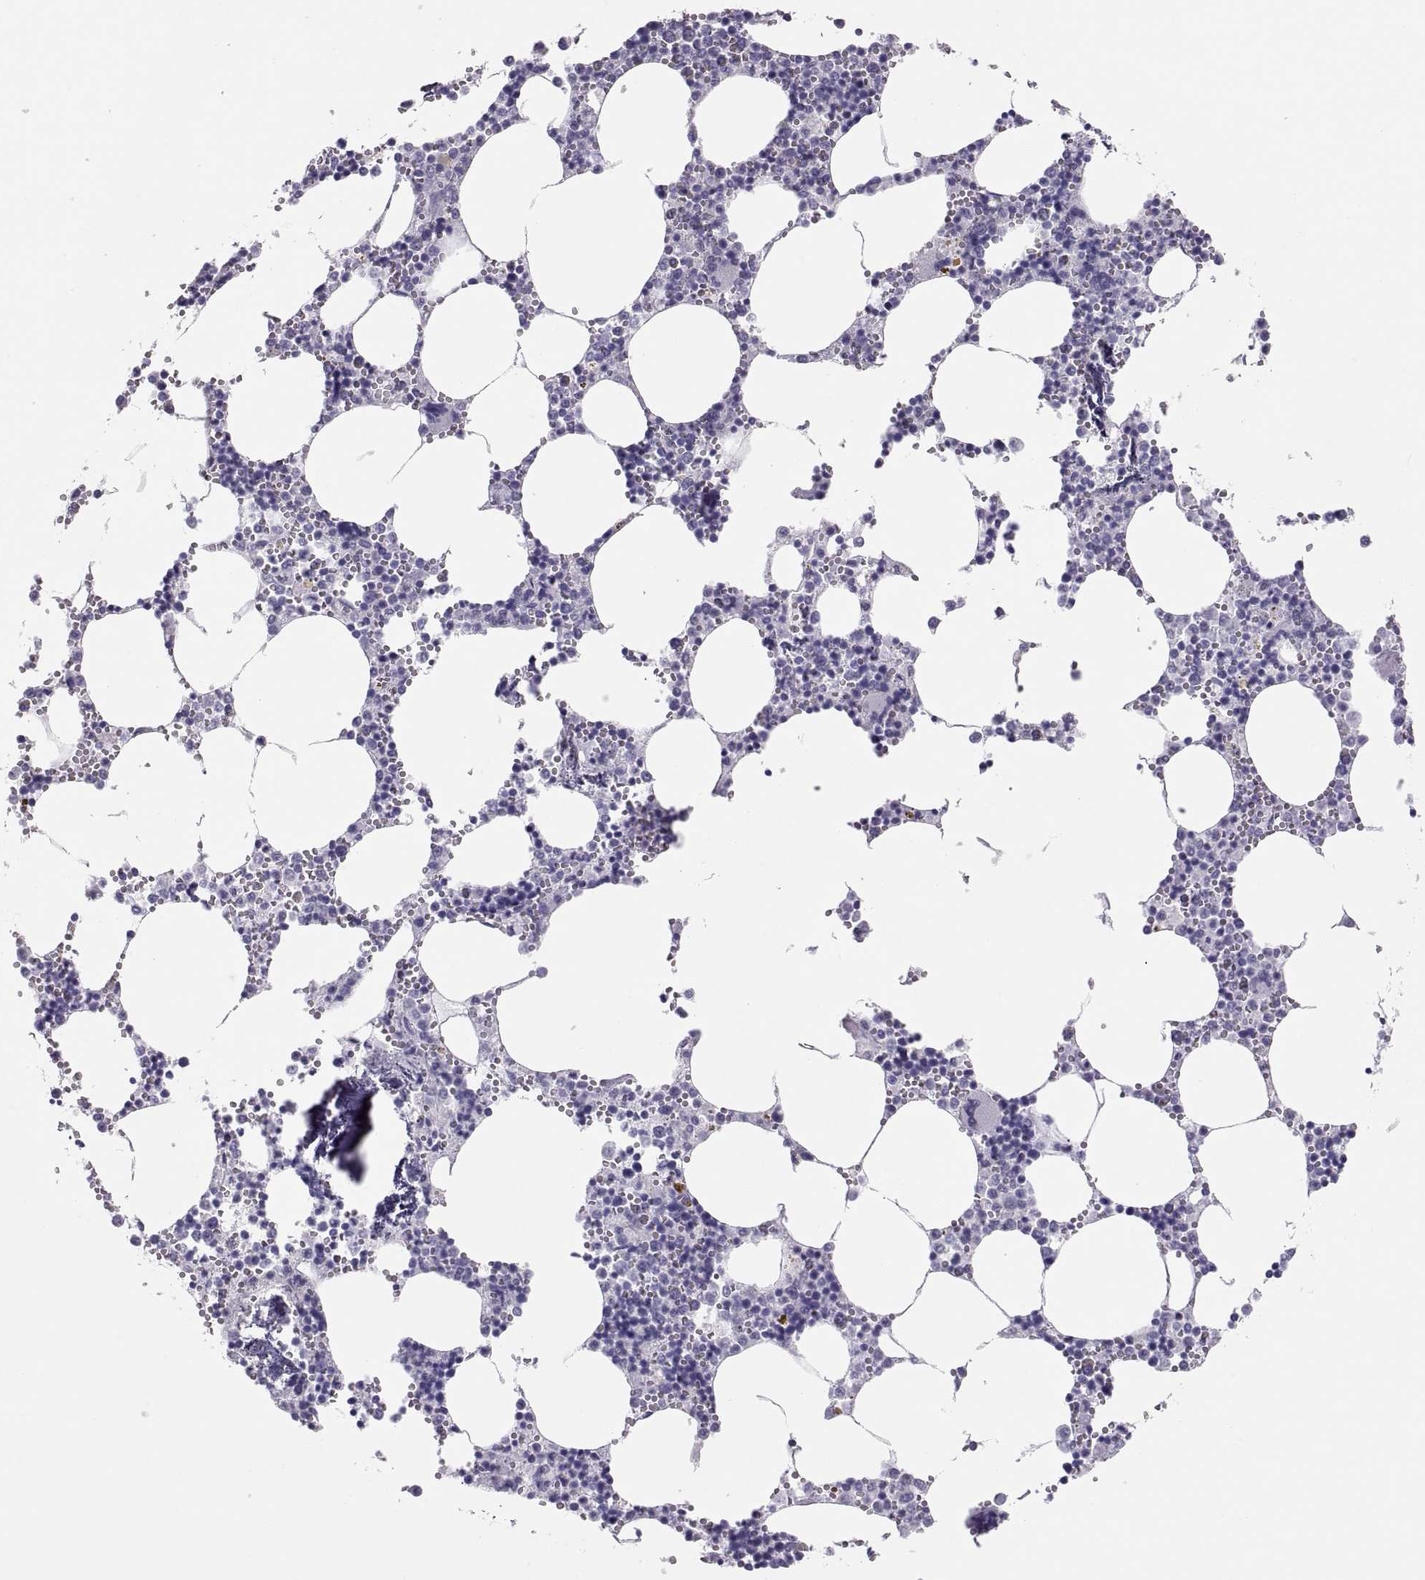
{"staining": {"intensity": "negative", "quantity": "none", "location": "none"}, "tissue": "bone marrow", "cell_type": "Hematopoietic cells", "image_type": "normal", "snomed": [{"axis": "morphology", "description": "Normal tissue, NOS"}, {"axis": "topography", "description": "Bone marrow"}], "caption": "An immunohistochemistry (IHC) photomicrograph of unremarkable bone marrow is shown. There is no staining in hematopoietic cells of bone marrow.", "gene": "SEMG1", "patient": {"sex": "male", "age": 54}}